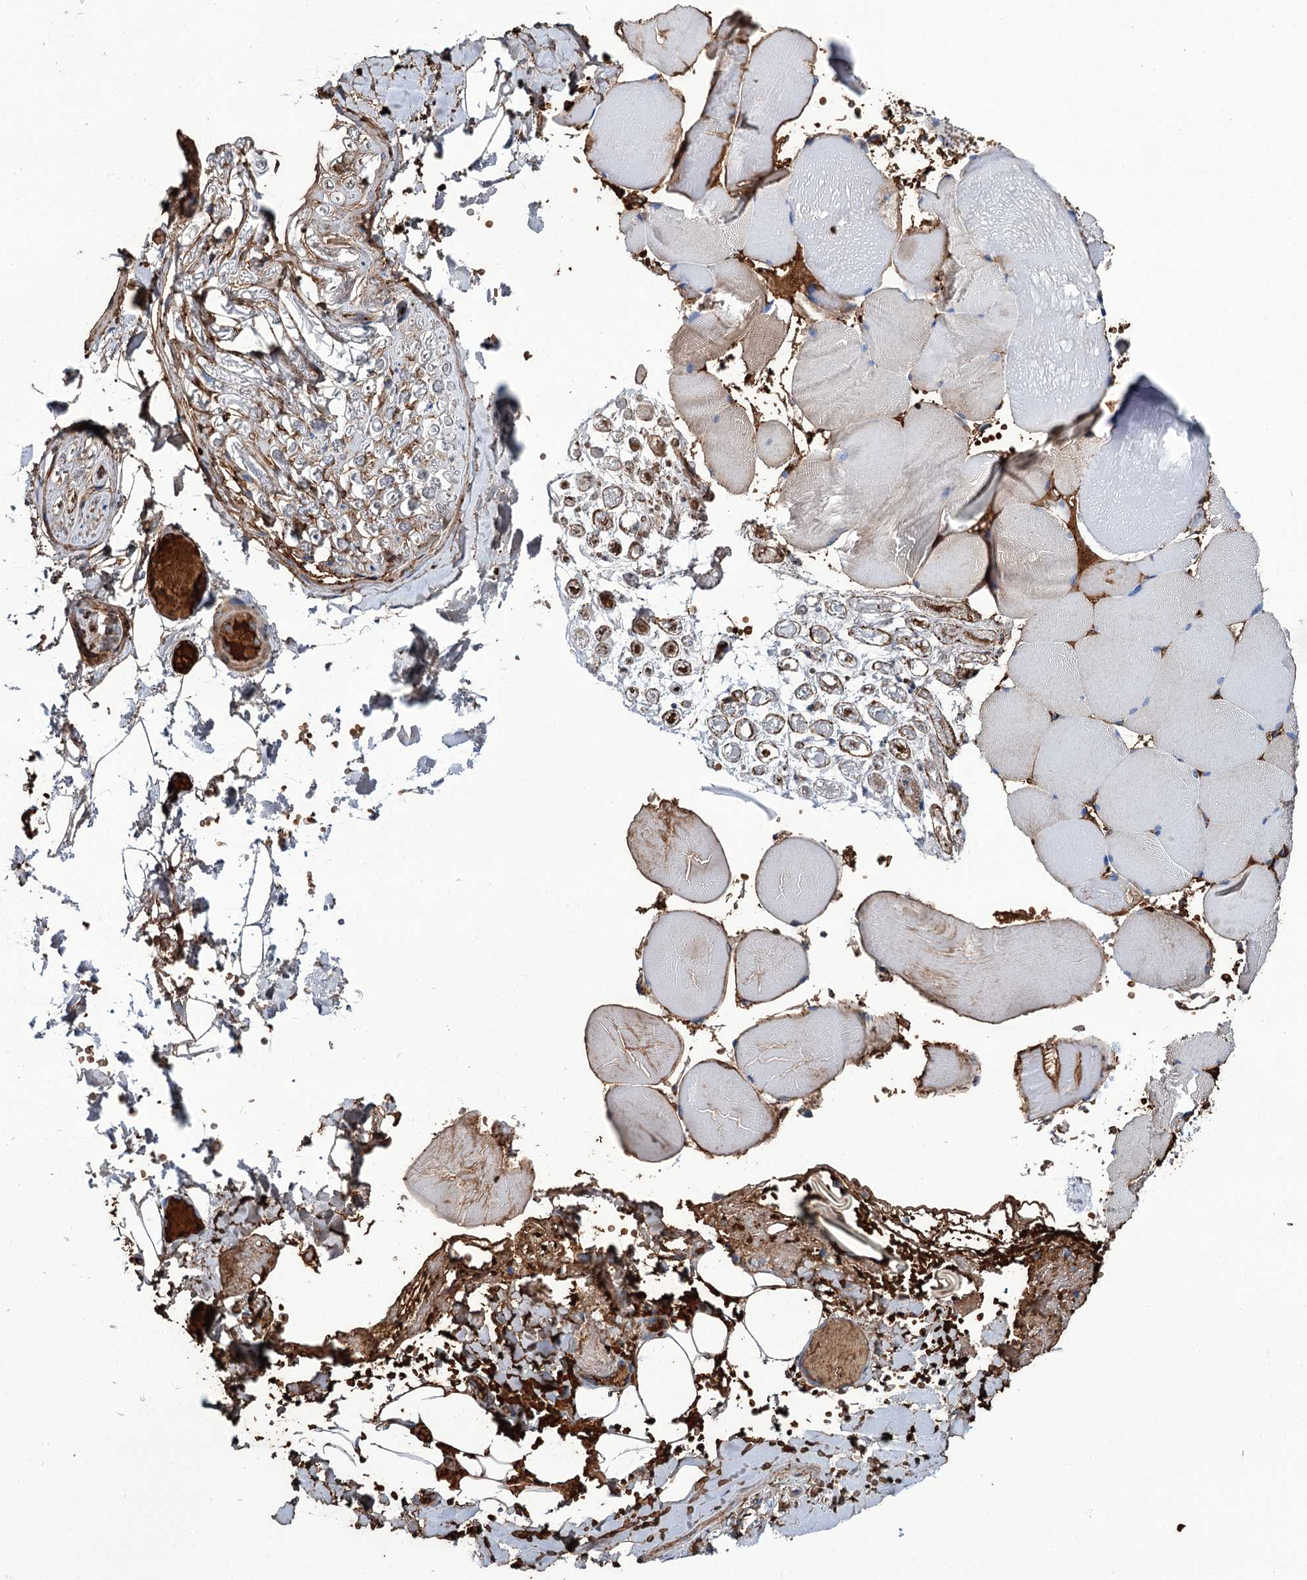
{"staining": {"intensity": "negative", "quantity": "none", "location": "none"}, "tissue": "adipose tissue", "cell_type": "Adipocytes", "image_type": "normal", "snomed": [{"axis": "morphology", "description": "Normal tissue, NOS"}, {"axis": "topography", "description": "Skeletal muscle"}, {"axis": "topography", "description": "Peripheral nerve tissue"}], "caption": "Immunohistochemistry (IHC) histopathology image of unremarkable adipose tissue: human adipose tissue stained with DAB (3,3'-diaminobenzidine) reveals no significant protein expression in adipocytes. Nuclei are stained in blue.", "gene": "RPUSD3", "patient": {"sex": "female", "age": 55}}